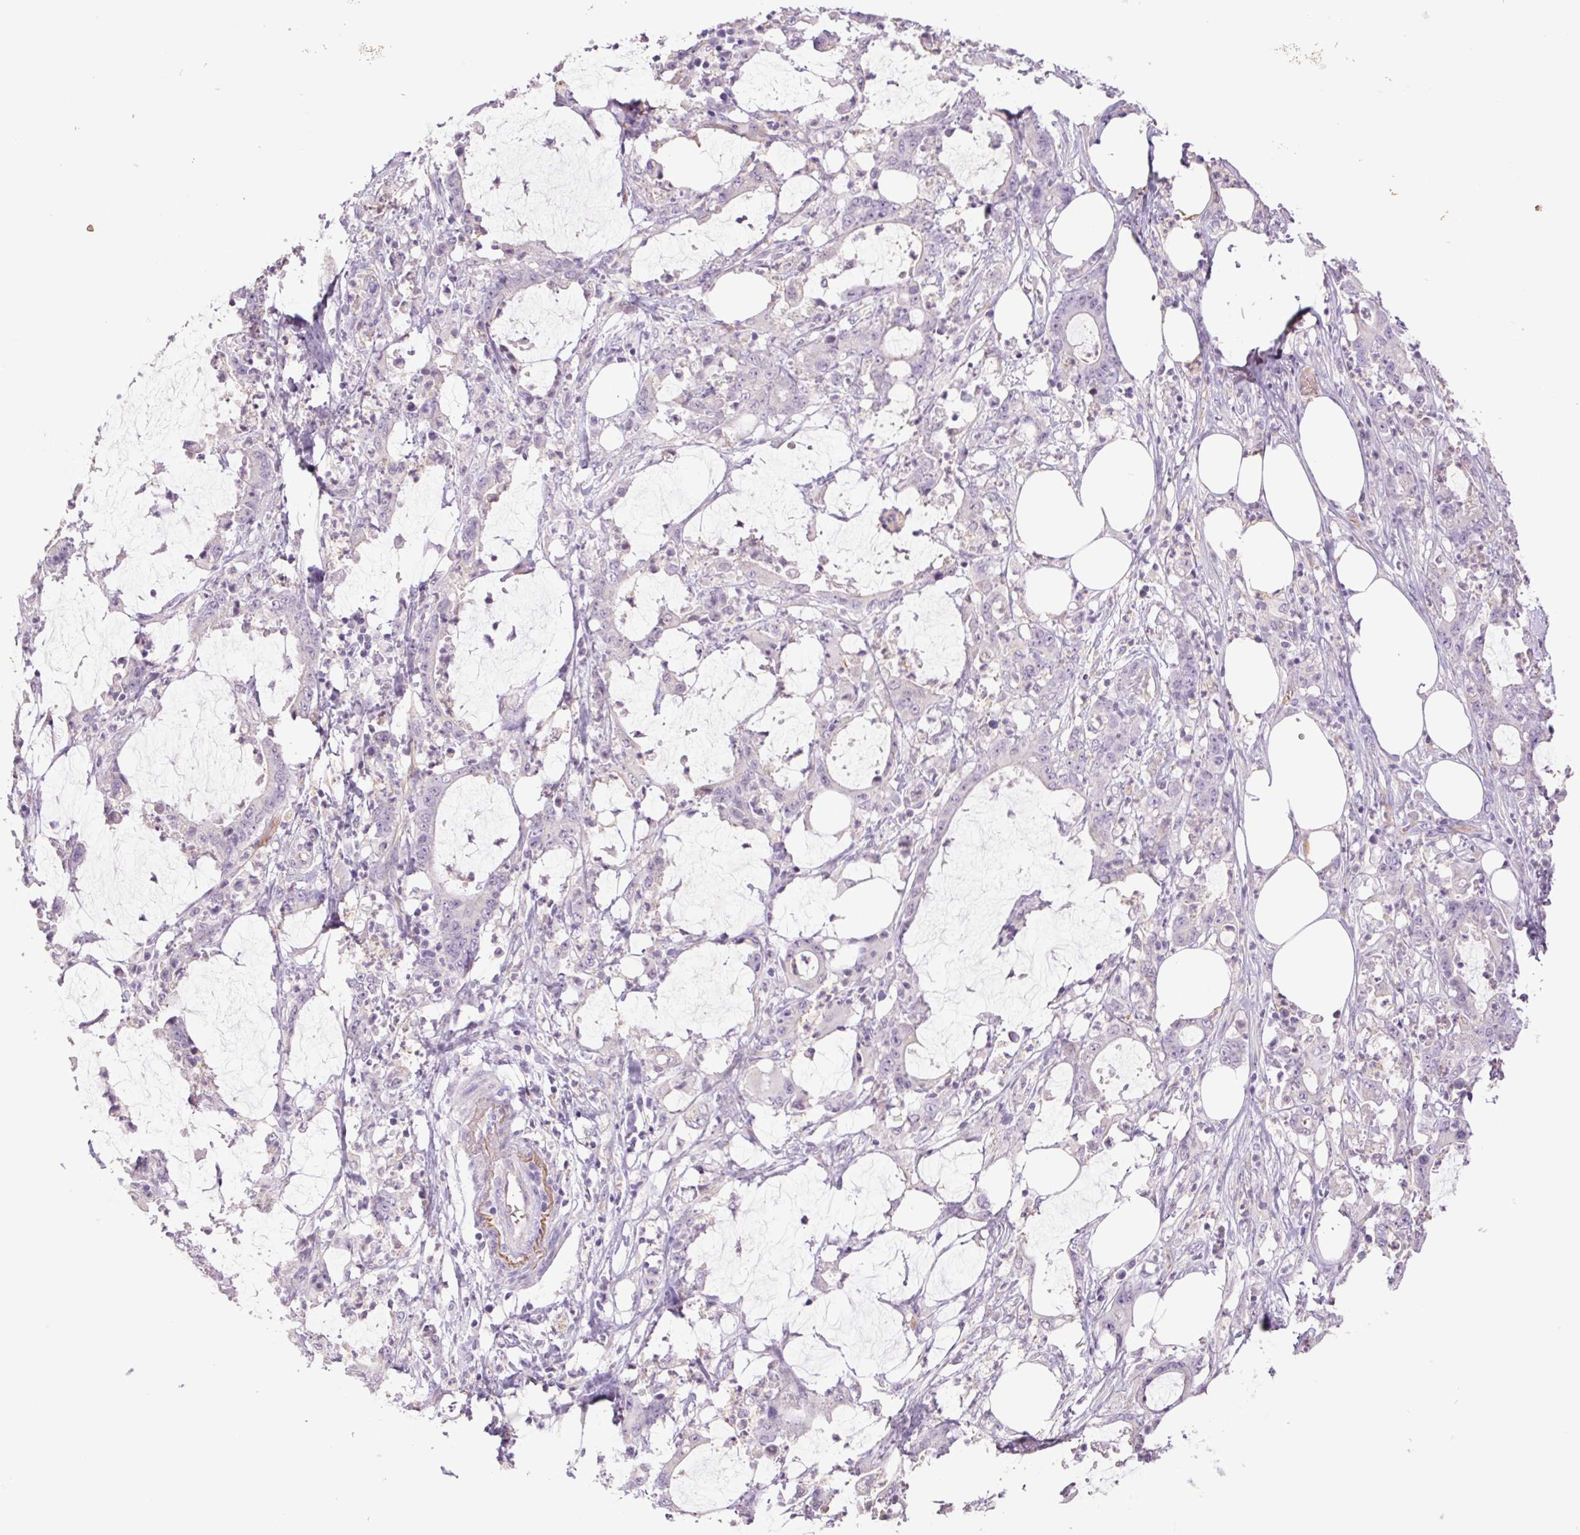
{"staining": {"intensity": "negative", "quantity": "none", "location": "none"}, "tissue": "stomach cancer", "cell_type": "Tumor cells", "image_type": "cancer", "snomed": [{"axis": "morphology", "description": "Adenocarcinoma, NOS"}, {"axis": "topography", "description": "Stomach, upper"}], "caption": "This is an immunohistochemistry photomicrograph of human stomach cancer. There is no staining in tumor cells.", "gene": "IGFL3", "patient": {"sex": "male", "age": 68}}